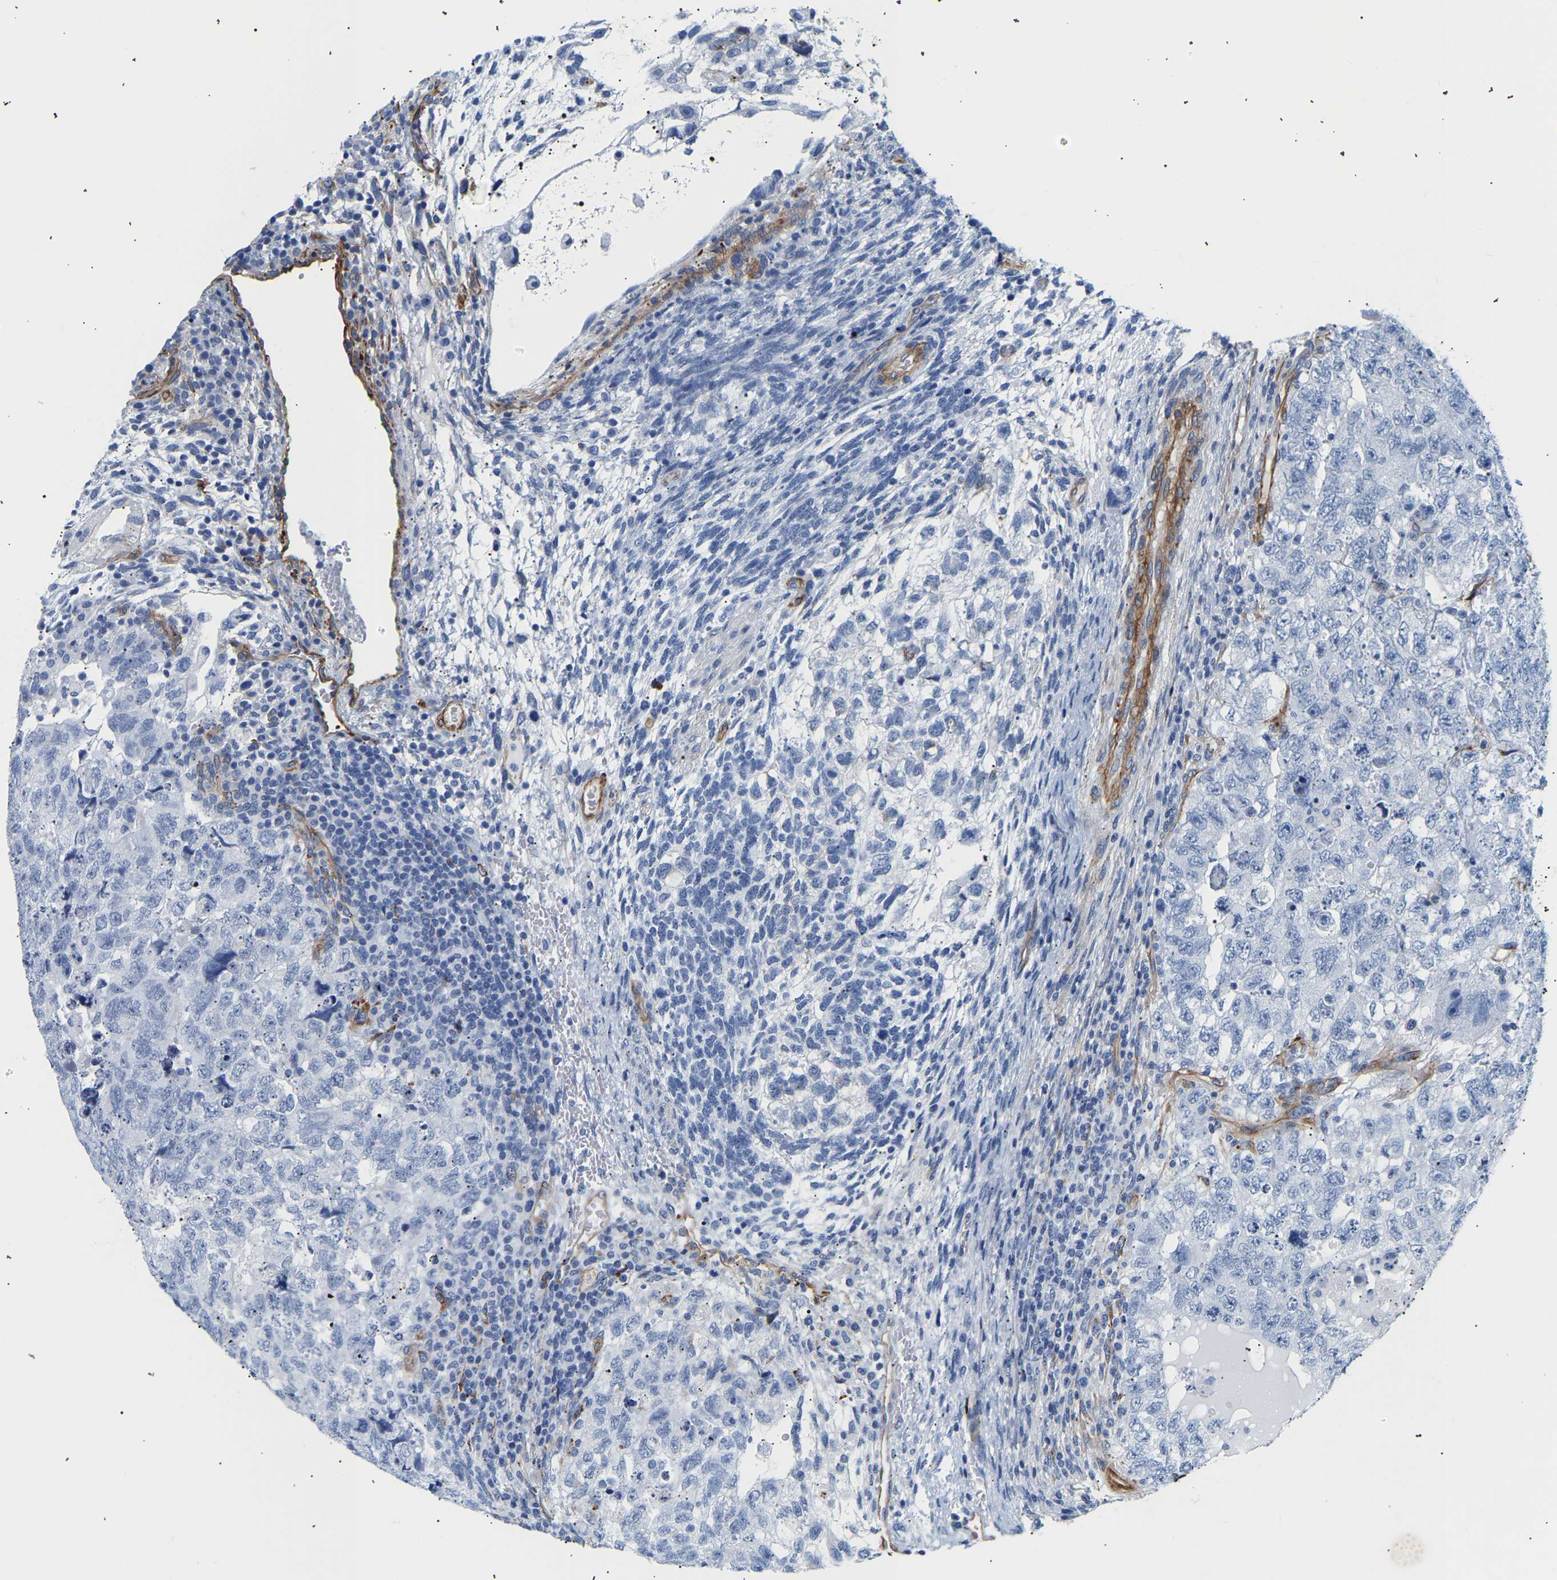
{"staining": {"intensity": "negative", "quantity": "none", "location": "none"}, "tissue": "testis cancer", "cell_type": "Tumor cells", "image_type": "cancer", "snomed": [{"axis": "morphology", "description": "Carcinoma, Embryonal, NOS"}, {"axis": "topography", "description": "Testis"}], "caption": "An image of human testis embryonal carcinoma is negative for staining in tumor cells.", "gene": "IGFBP7", "patient": {"sex": "male", "age": 36}}